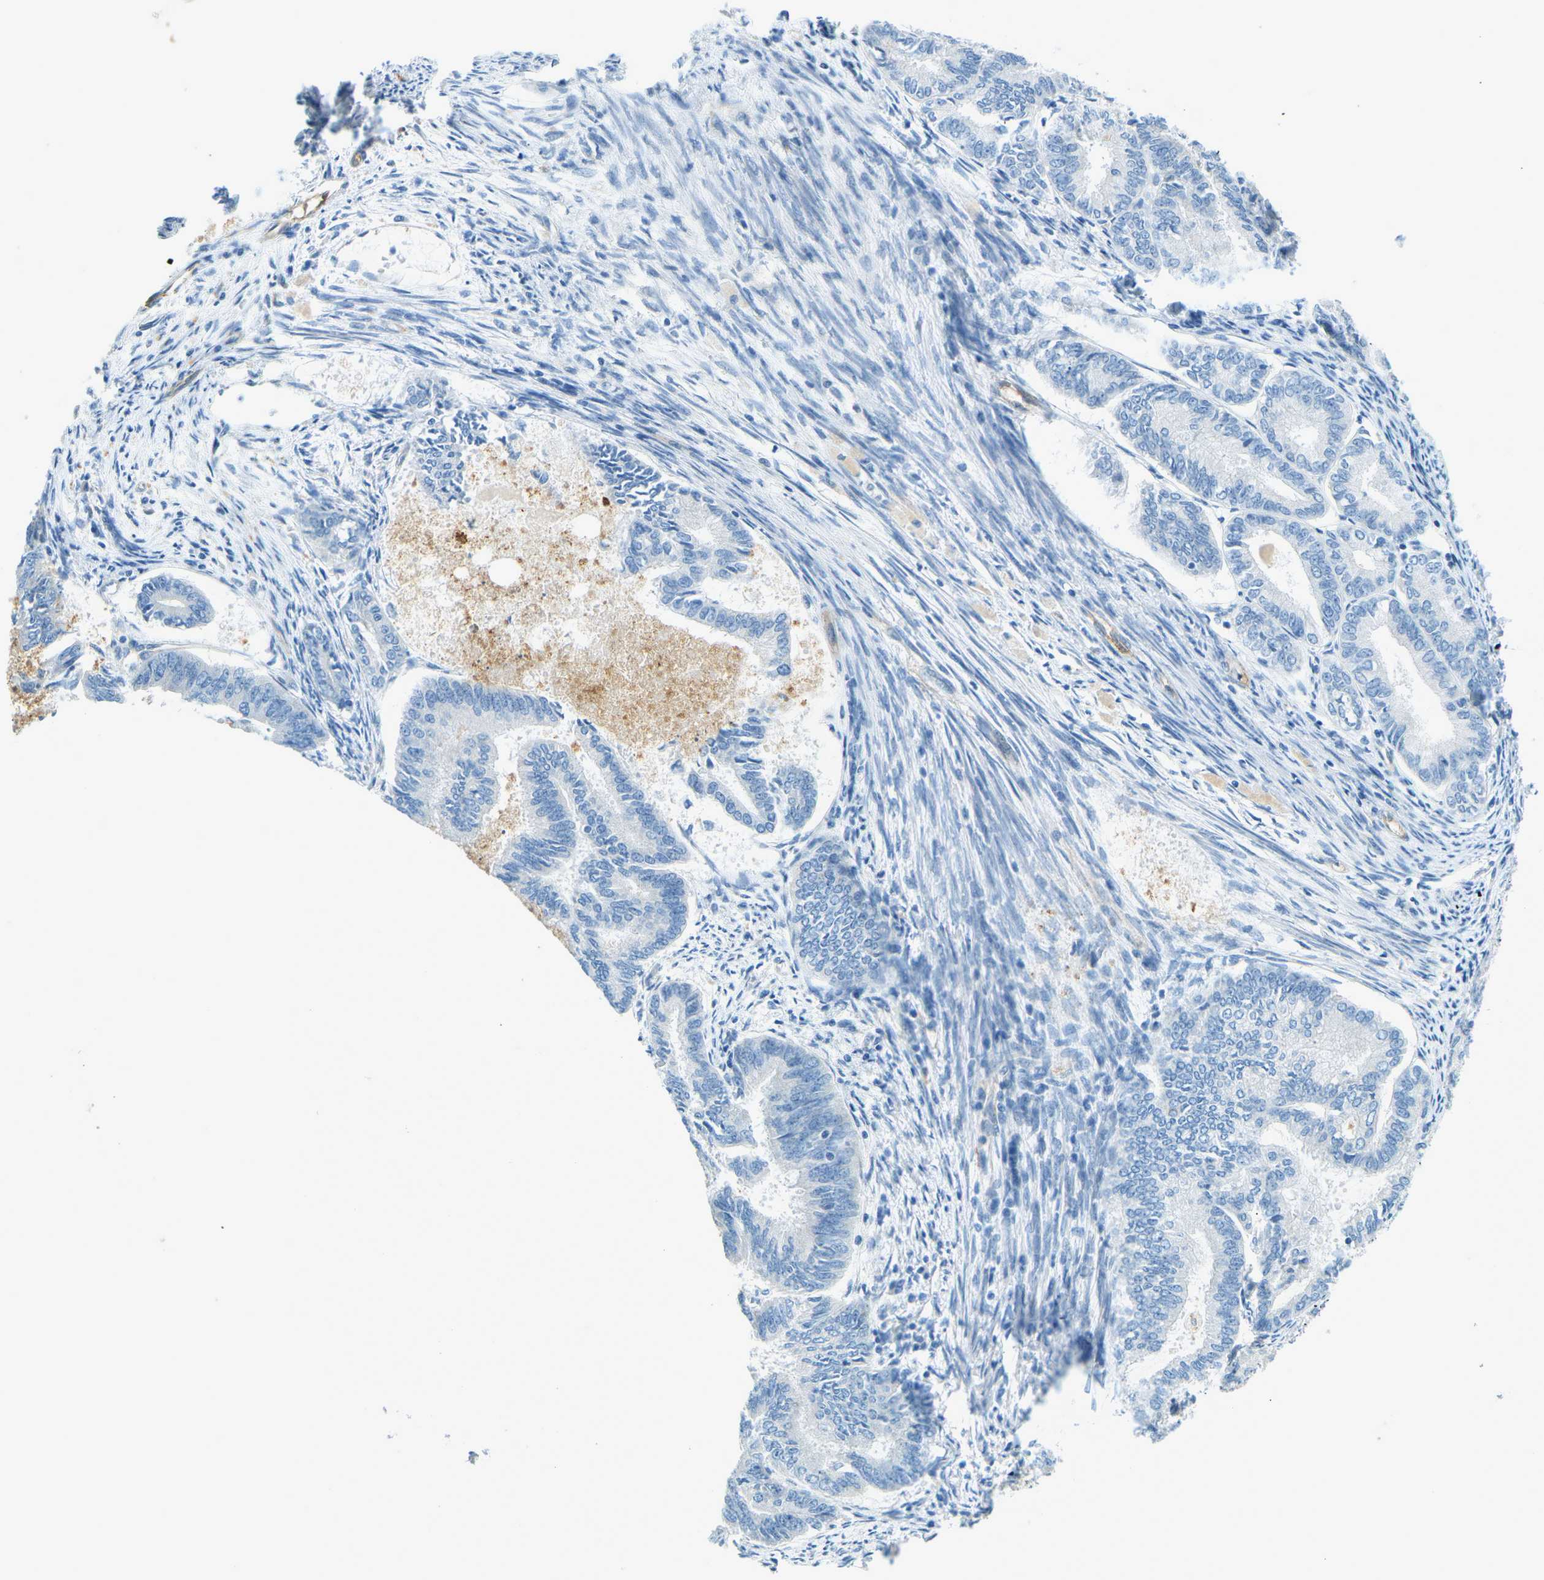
{"staining": {"intensity": "negative", "quantity": "none", "location": "none"}, "tissue": "endometrial cancer", "cell_type": "Tumor cells", "image_type": "cancer", "snomed": [{"axis": "morphology", "description": "Adenocarcinoma, NOS"}, {"axis": "topography", "description": "Endometrium"}], "caption": "DAB (3,3'-diaminobenzidine) immunohistochemical staining of human endometrial cancer reveals no significant expression in tumor cells.", "gene": "ZNF367", "patient": {"sex": "female", "age": 86}}